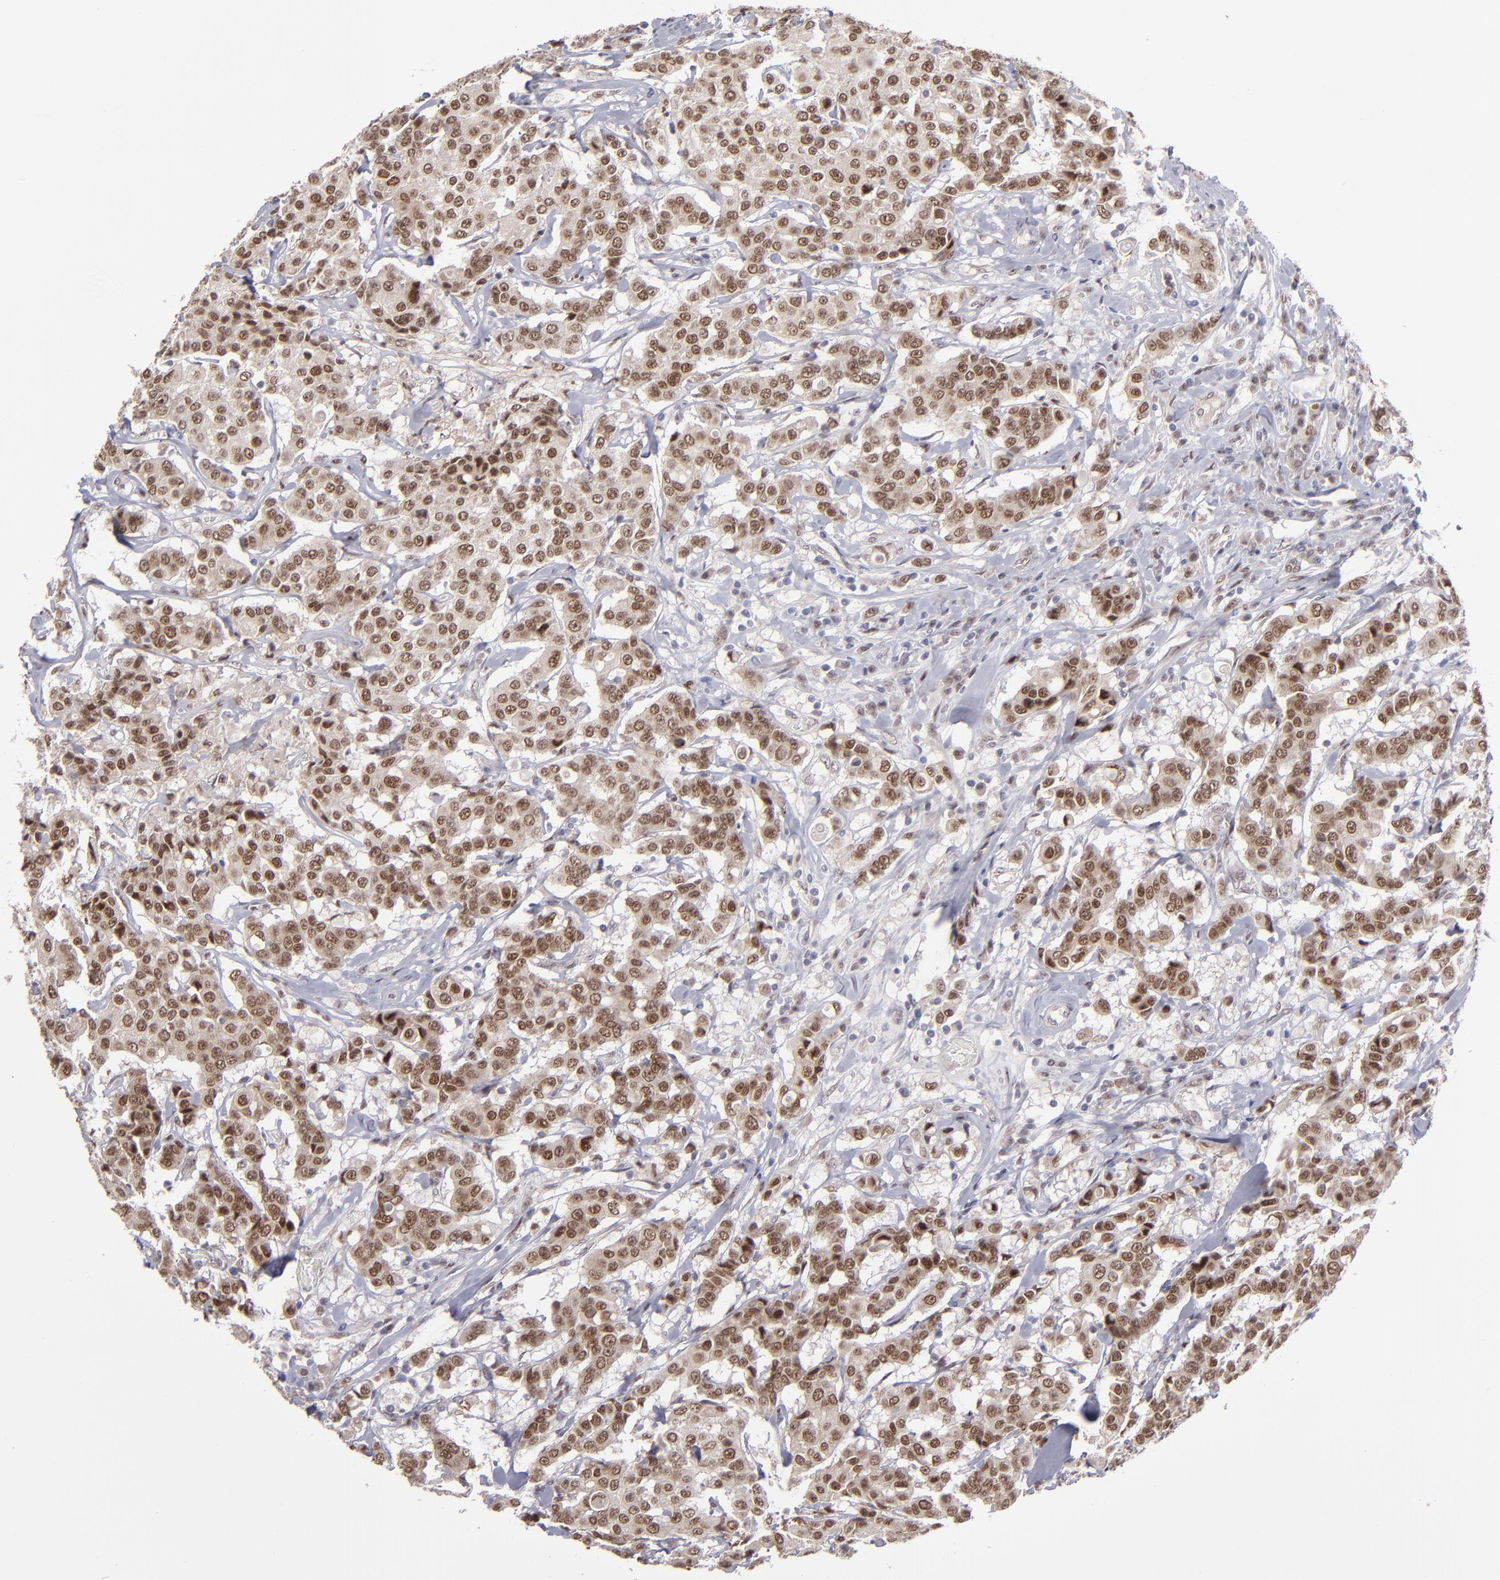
{"staining": {"intensity": "moderate", "quantity": ">75%", "location": "nuclear"}, "tissue": "breast cancer", "cell_type": "Tumor cells", "image_type": "cancer", "snomed": [{"axis": "morphology", "description": "Duct carcinoma"}, {"axis": "topography", "description": "Breast"}], "caption": "Breast cancer stained for a protein demonstrates moderate nuclear positivity in tumor cells.", "gene": "RREB1", "patient": {"sex": "female", "age": 27}}